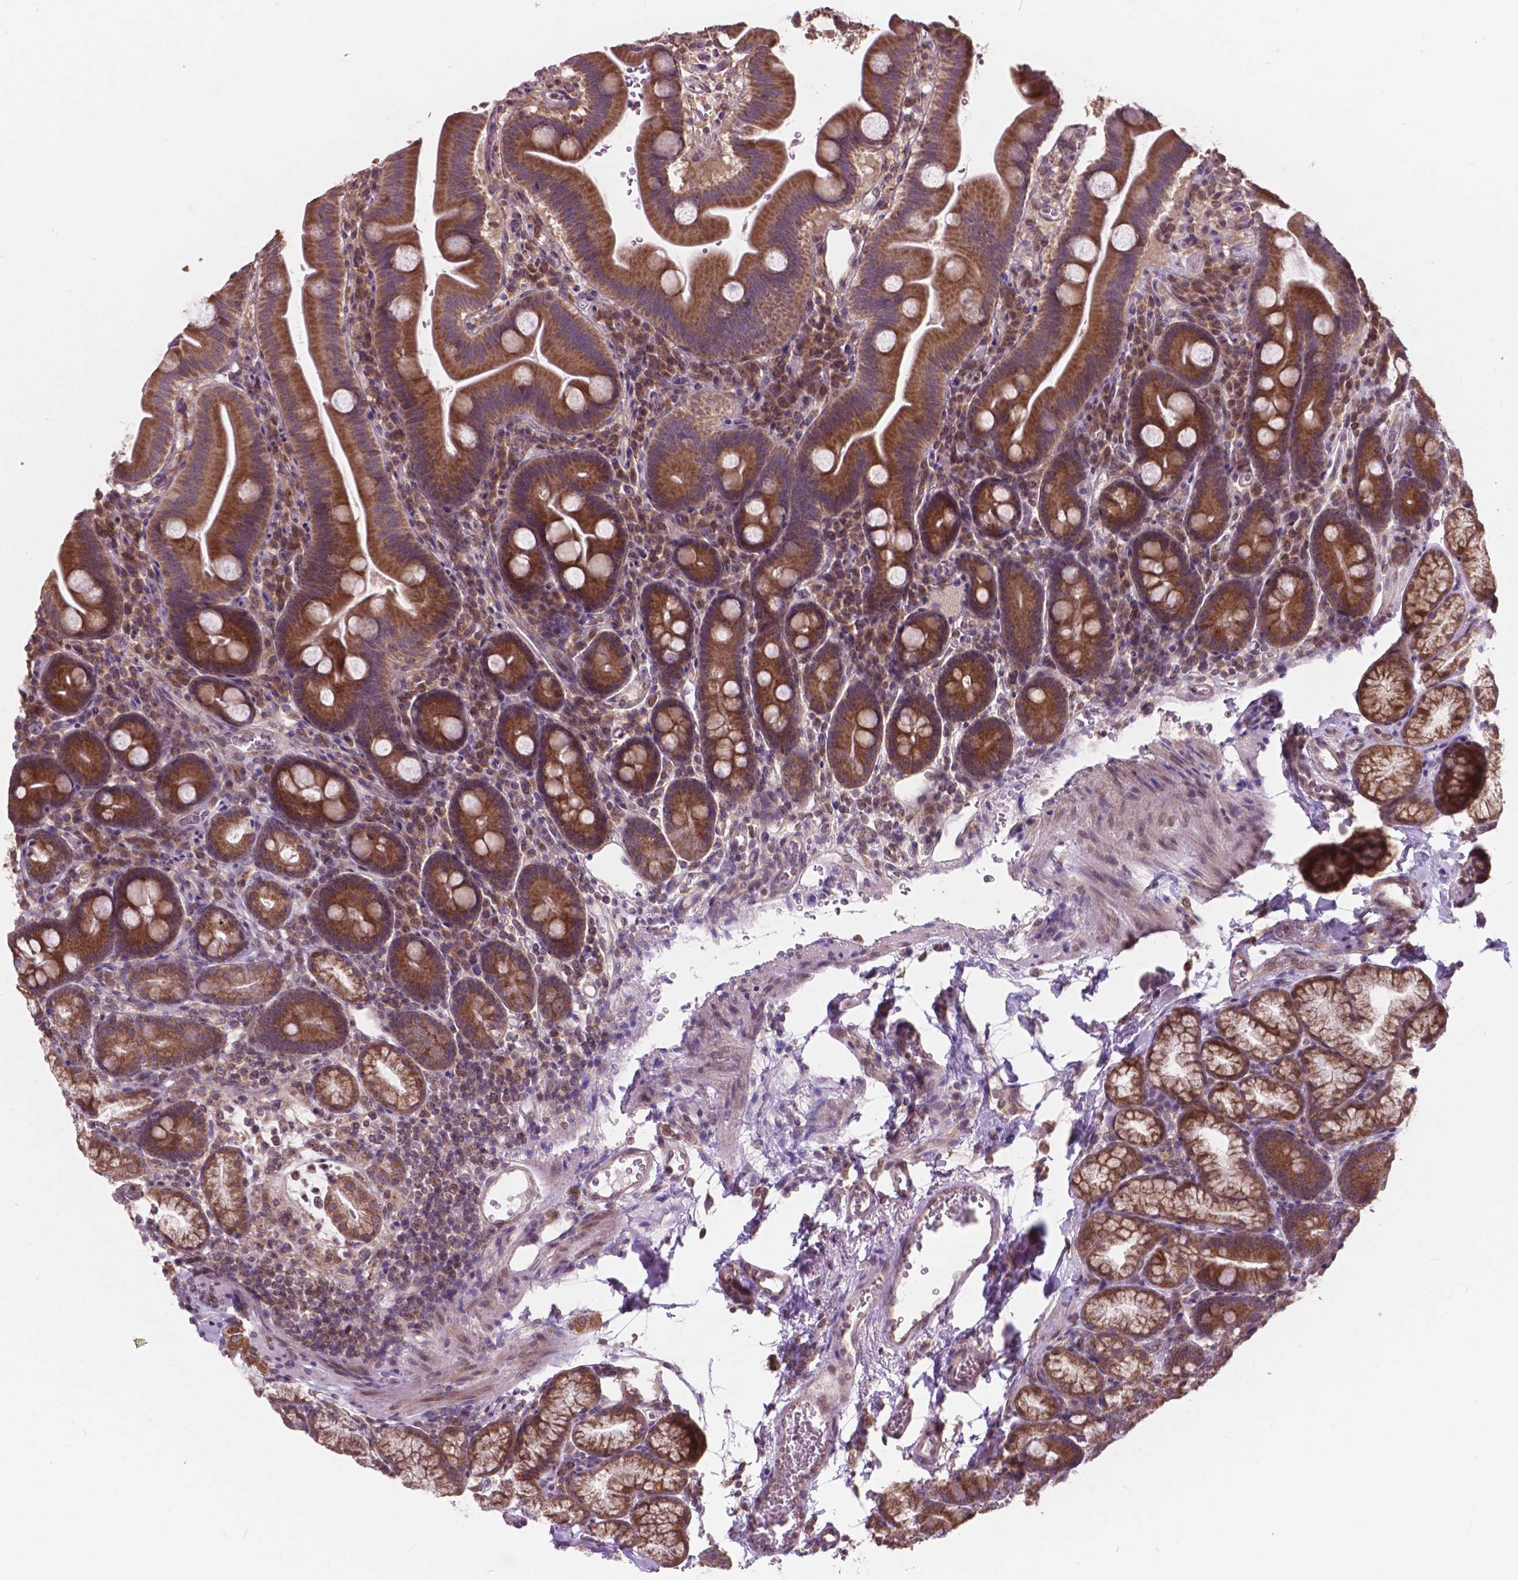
{"staining": {"intensity": "strong", "quantity": ">75%", "location": "cytoplasmic/membranous"}, "tissue": "duodenum", "cell_type": "Glandular cells", "image_type": "normal", "snomed": [{"axis": "morphology", "description": "Normal tissue, NOS"}, {"axis": "topography", "description": "Duodenum"}], "caption": "Duodenum stained with immunohistochemistry (IHC) shows strong cytoplasmic/membranous positivity in approximately >75% of glandular cells.", "gene": "MRPL33", "patient": {"sex": "male", "age": 59}}